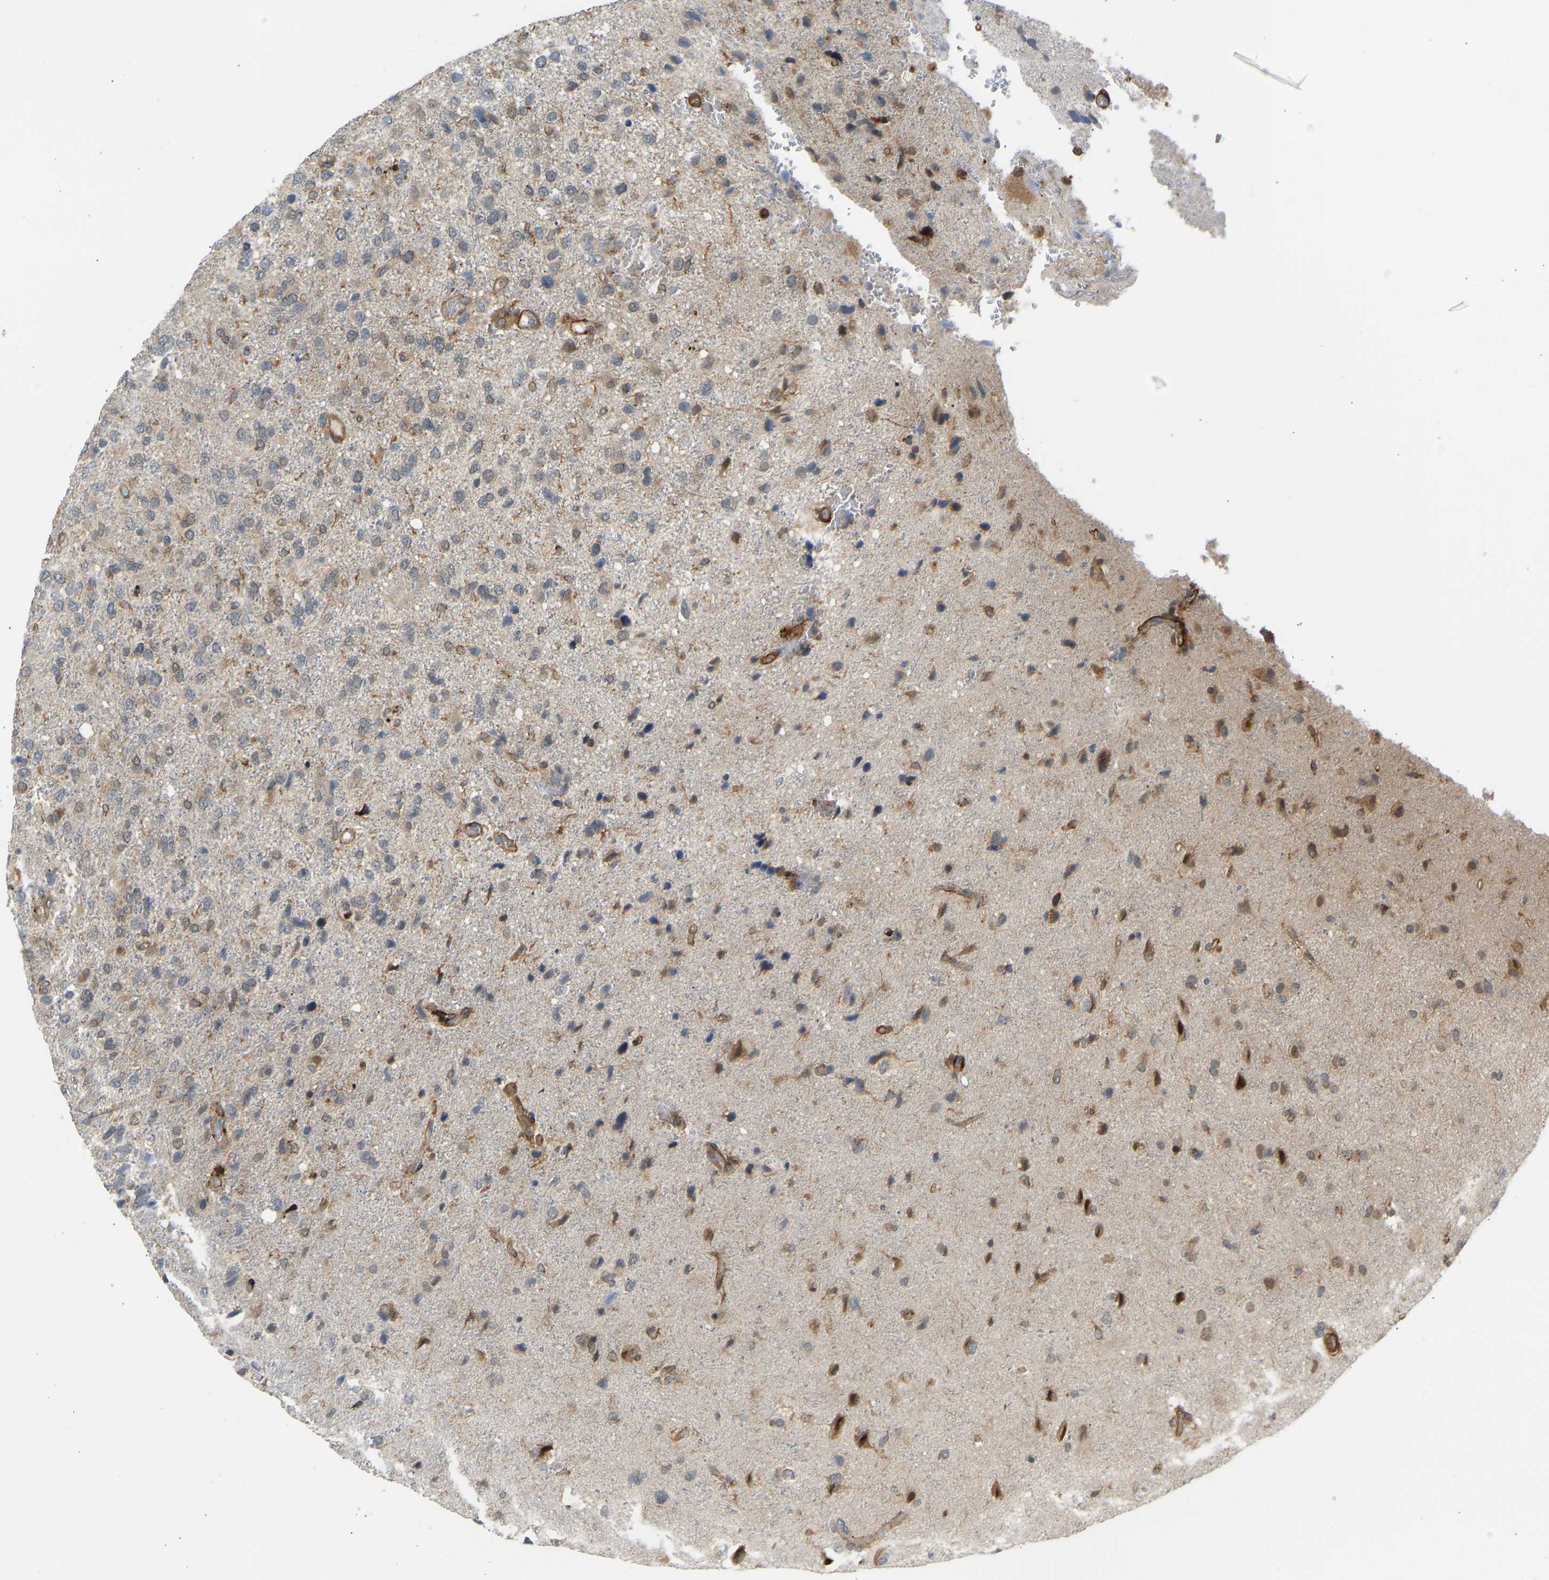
{"staining": {"intensity": "weak", "quantity": "25%-75%", "location": "cytoplasmic/membranous,nuclear"}, "tissue": "glioma", "cell_type": "Tumor cells", "image_type": "cancer", "snomed": [{"axis": "morphology", "description": "Glioma, malignant, High grade"}, {"axis": "topography", "description": "Brain"}], "caption": "A photomicrograph showing weak cytoplasmic/membranous and nuclear staining in approximately 25%-75% of tumor cells in malignant glioma (high-grade), as visualized by brown immunohistochemical staining.", "gene": "PLCG2", "patient": {"sex": "female", "age": 58}}